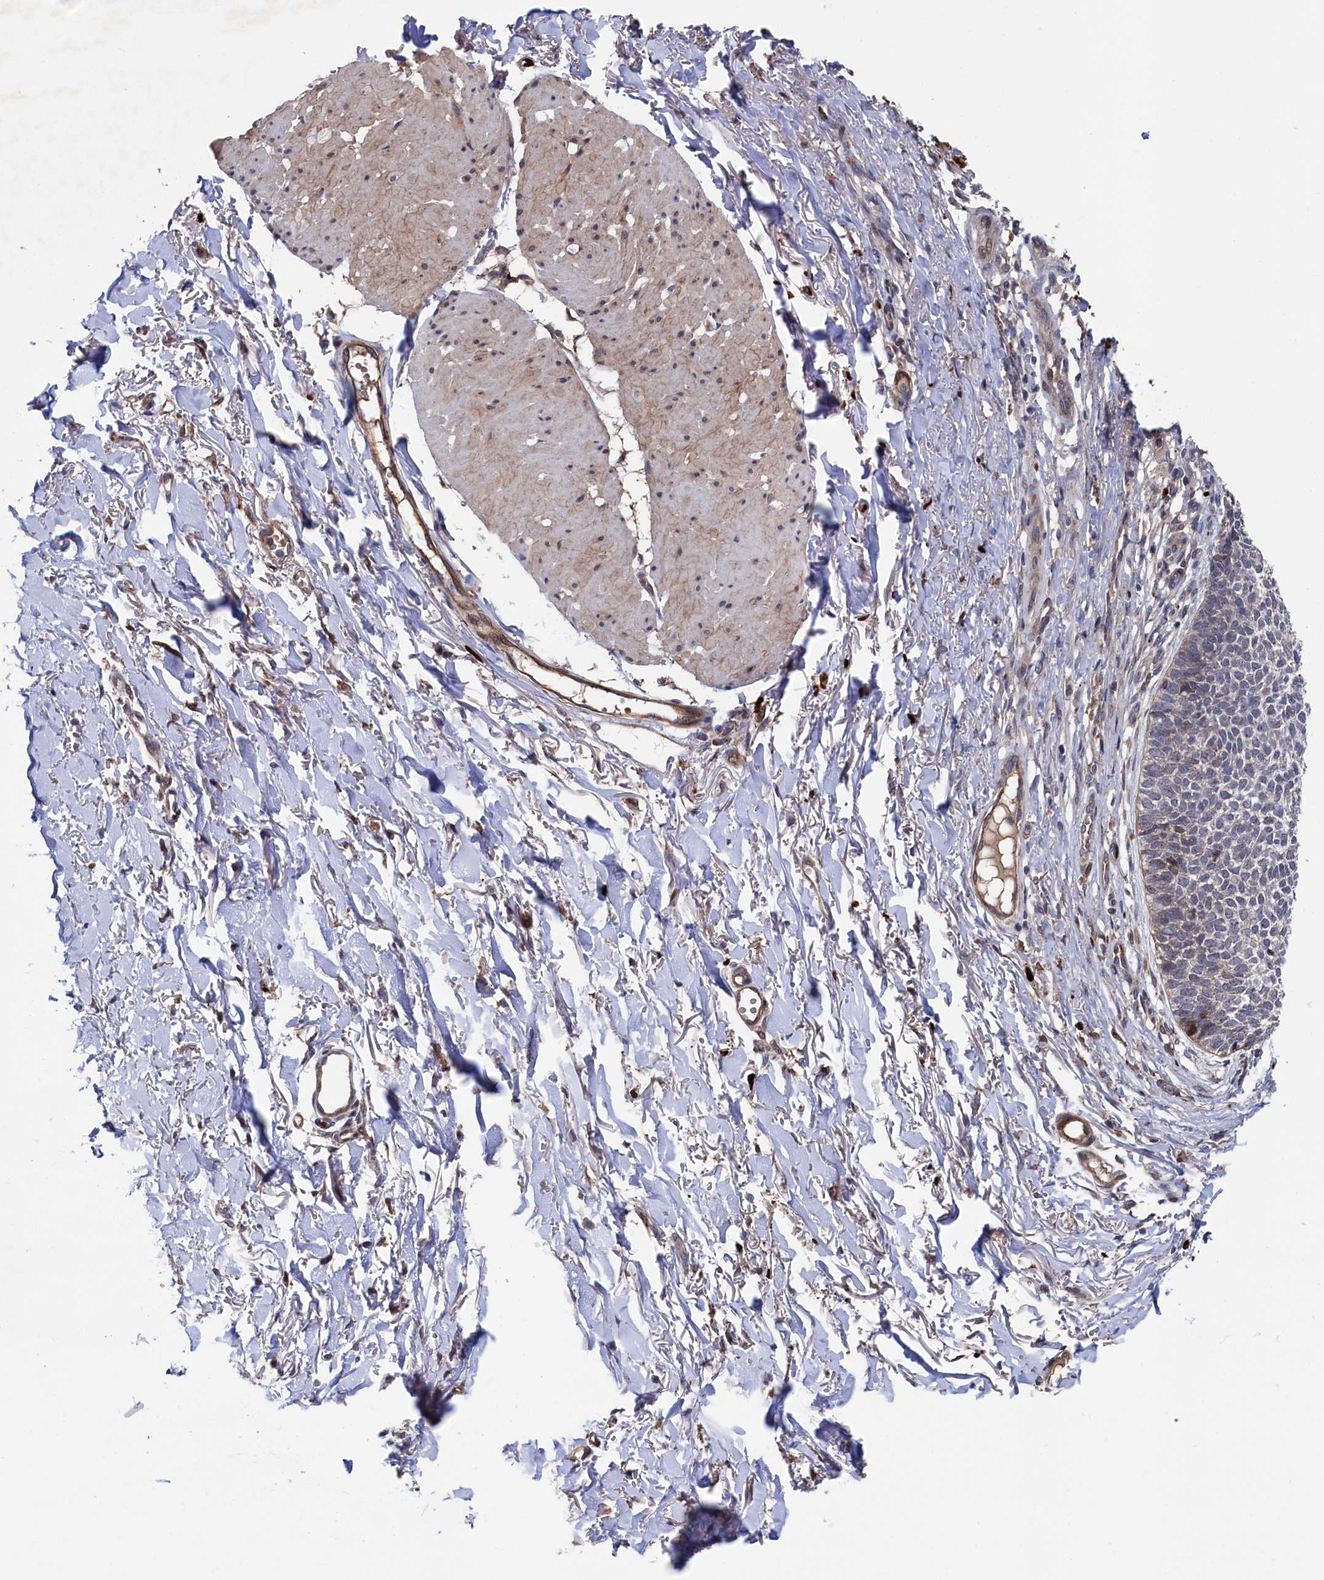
{"staining": {"intensity": "weak", "quantity": "<25%", "location": "nuclear"}, "tissue": "skin cancer", "cell_type": "Tumor cells", "image_type": "cancer", "snomed": [{"axis": "morphology", "description": "Basal cell carcinoma"}, {"axis": "topography", "description": "Skin"}], "caption": "Tumor cells are negative for protein expression in human basal cell carcinoma (skin). (IHC, brightfield microscopy, high magnification).", "gene": "ZNF891", "patient": {"sex": "female", "age": 84}}